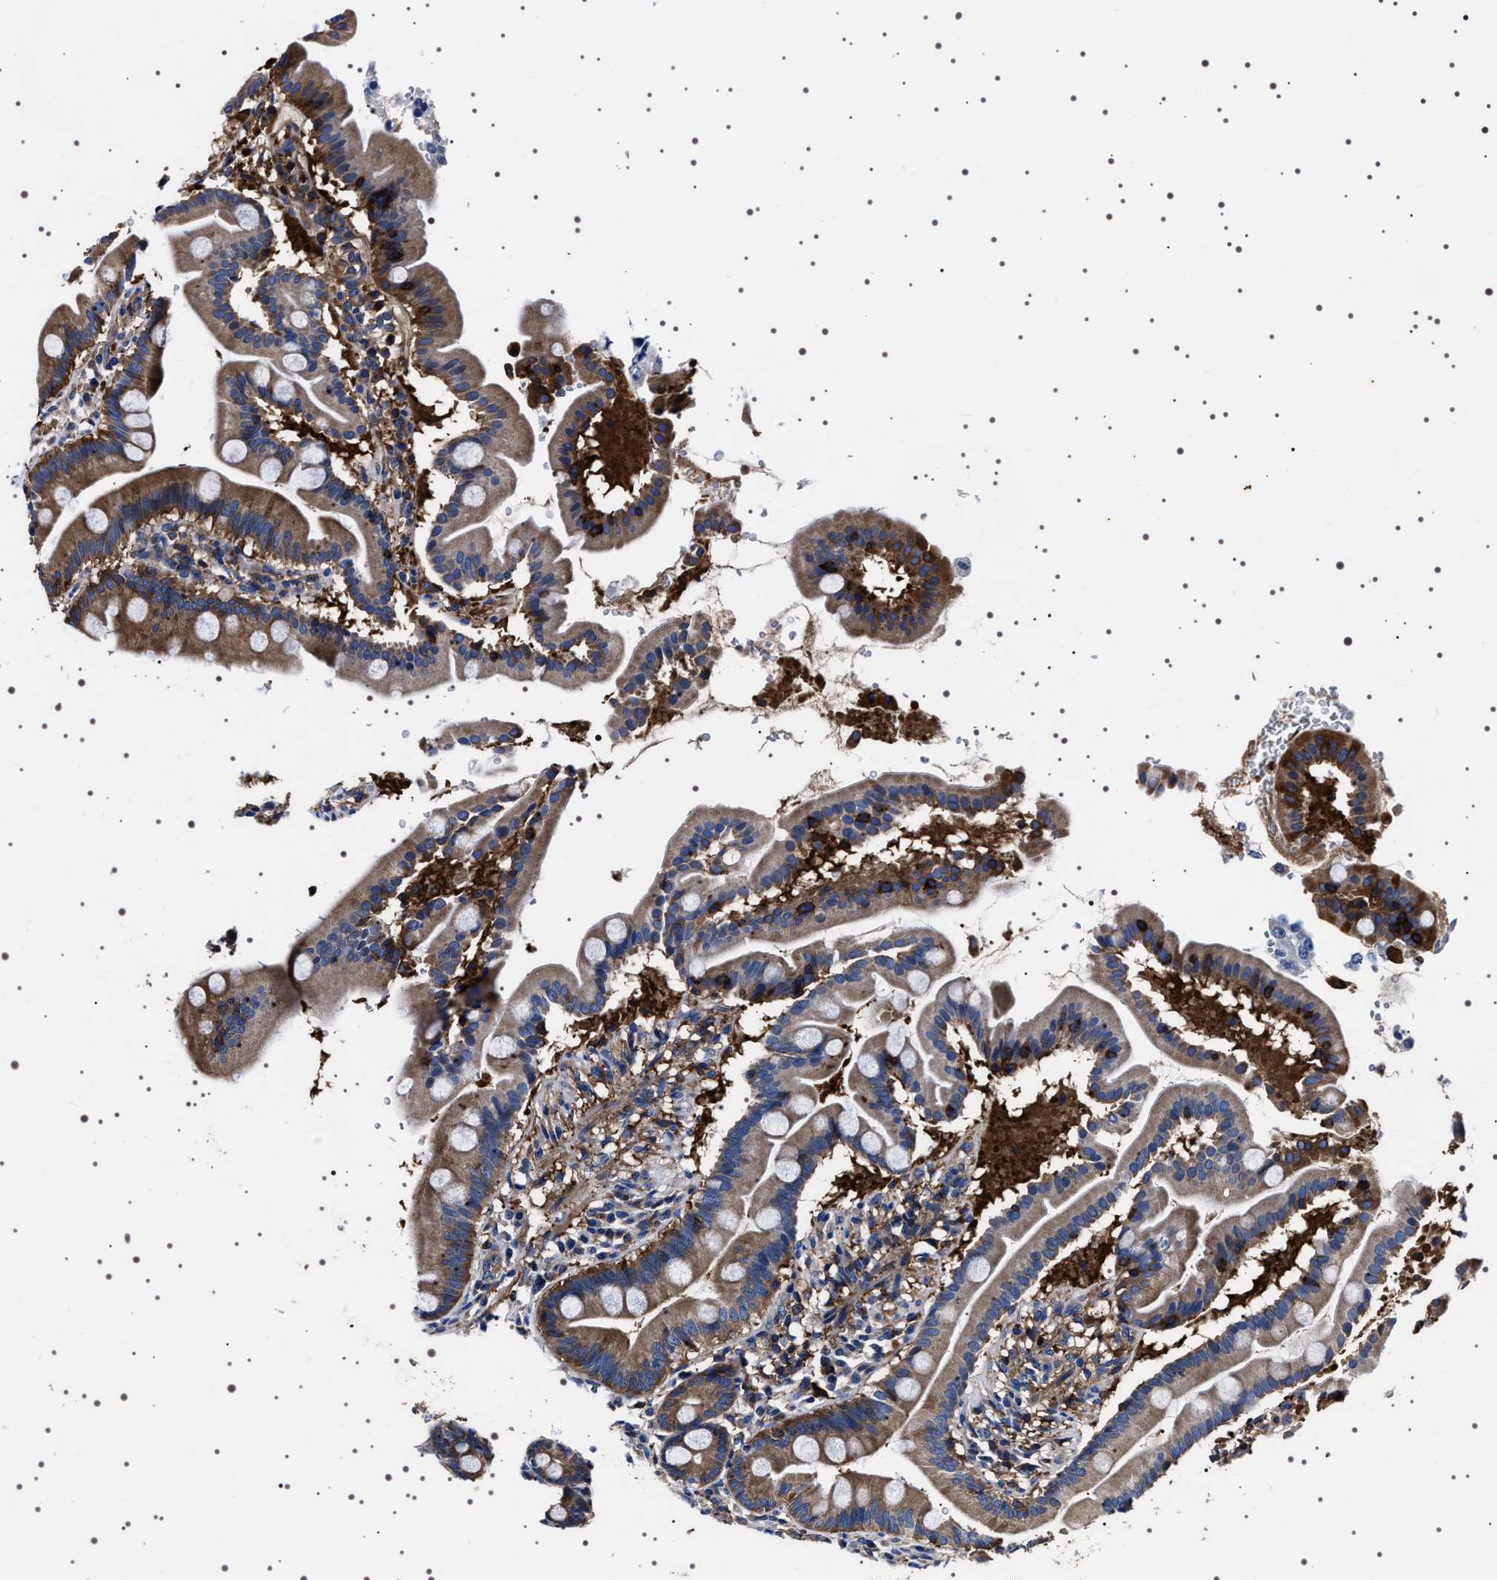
{"staining": {"intensity": "moderate", "quantity": ">75%", "location": "cytoplasmic/membranous"}, "tissue": "duodenum", "cell_type": "Glandular cells", "image_type": "normal", "snomed": [{"axis": "morphology", "description": "Normal tissue, NOS"}, {"axis": "topography", "description": "Duodenum"}], "caption": "This histopathology image demonstrates normal duodenum stained with immunohistochemistry to label a protein in brown. The cytoplasmic/membranous of glandular cells show moderate positivity for the protein. Nuclei are counter-stained blue.", "gene": "WDR1", "patient": {"sex": "male", "age": 50}}